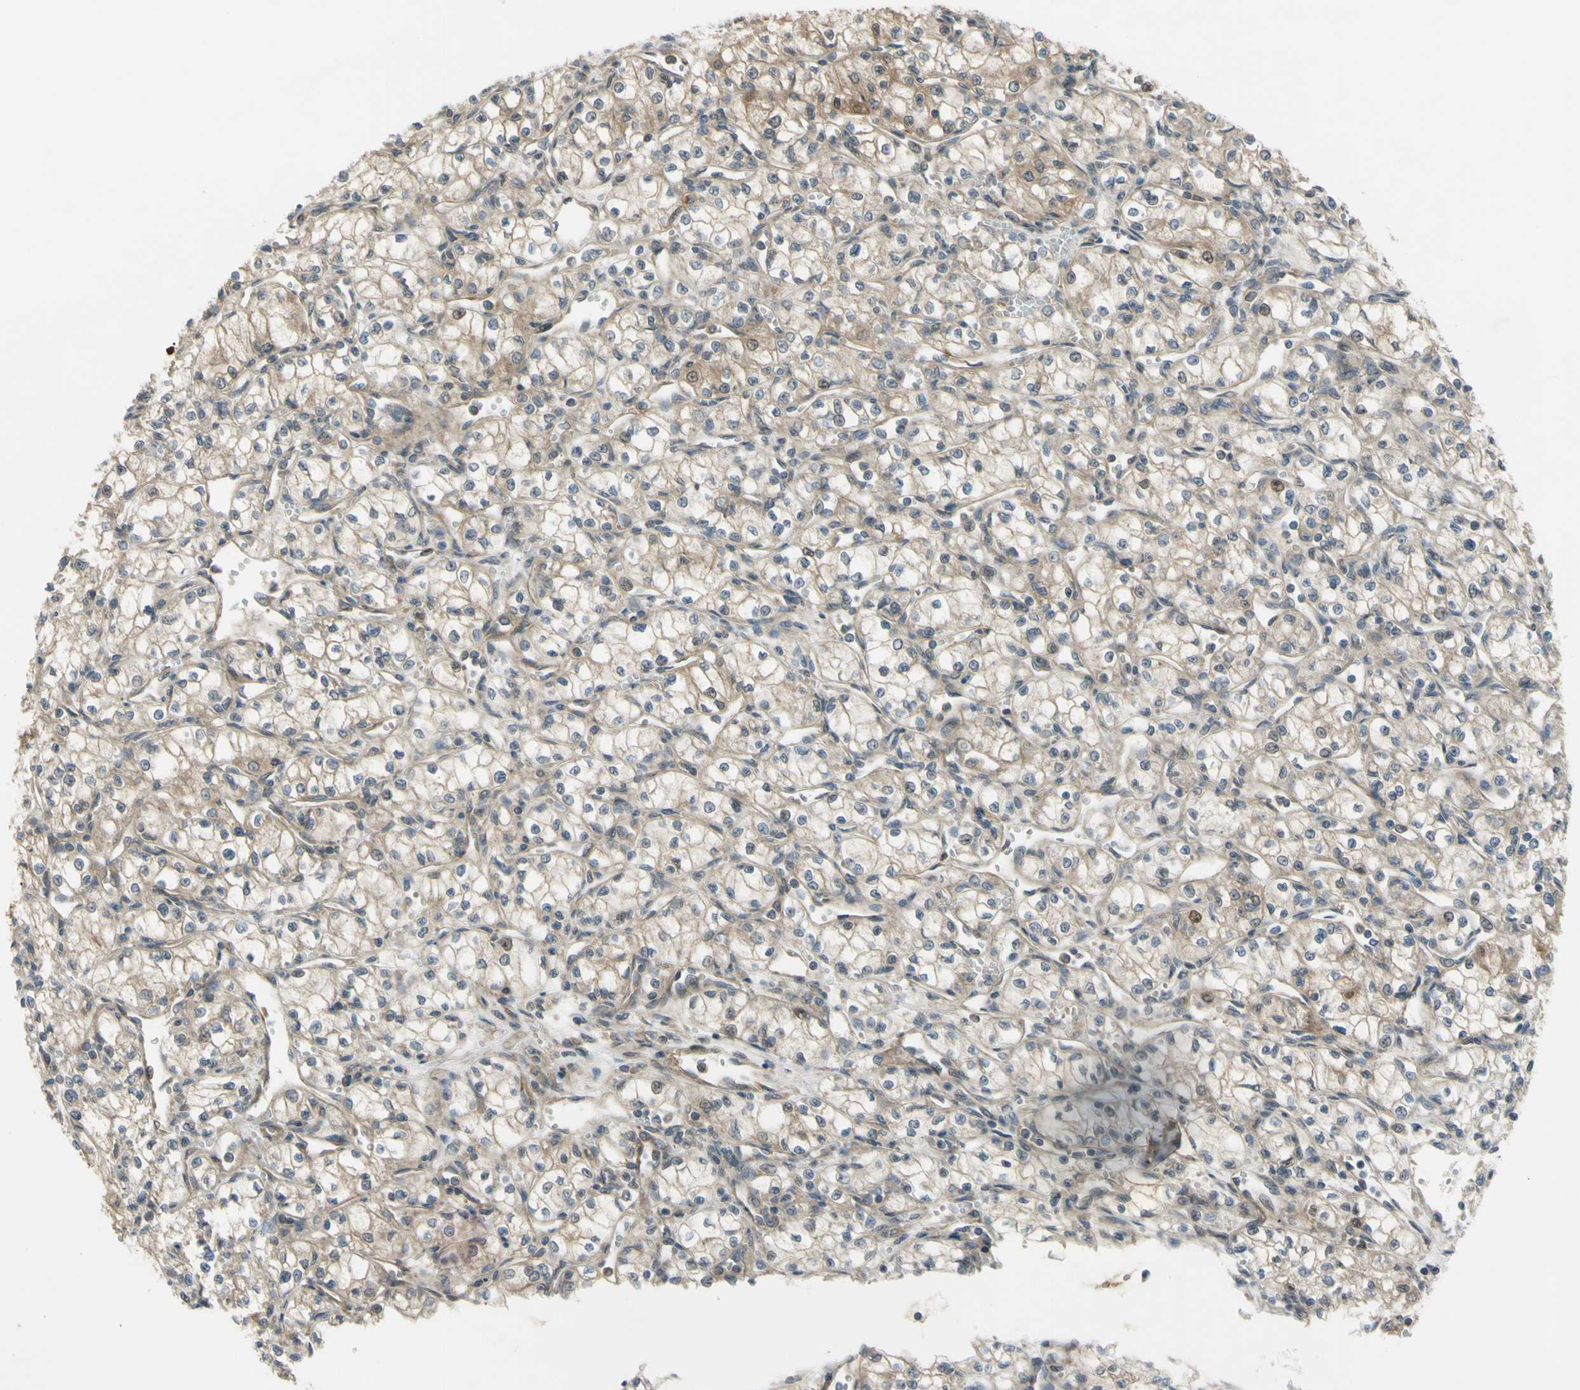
{"staining": {"intensity": "weak", "quantity": ">75%", "location": "cytoplasmic/membranous"}, "tissue": "renal cancer", "cell_type": "Tumor cells", "image_type": "cancer", "snomed": [{"axis": "morphology", "description": "Normal tissue, NOS"}, {"axis": "morphology", "description": "Adenocarcinoma, NOS"}, {"axis": "topography", "description": "Kidney"}], "caption": "Human renal cancer (adenocarcinoma) stained with a protein marker exhibits weak staining in tumor cells.", "gene": "FLII", "patient": {"sex": "male", "age": 59}}